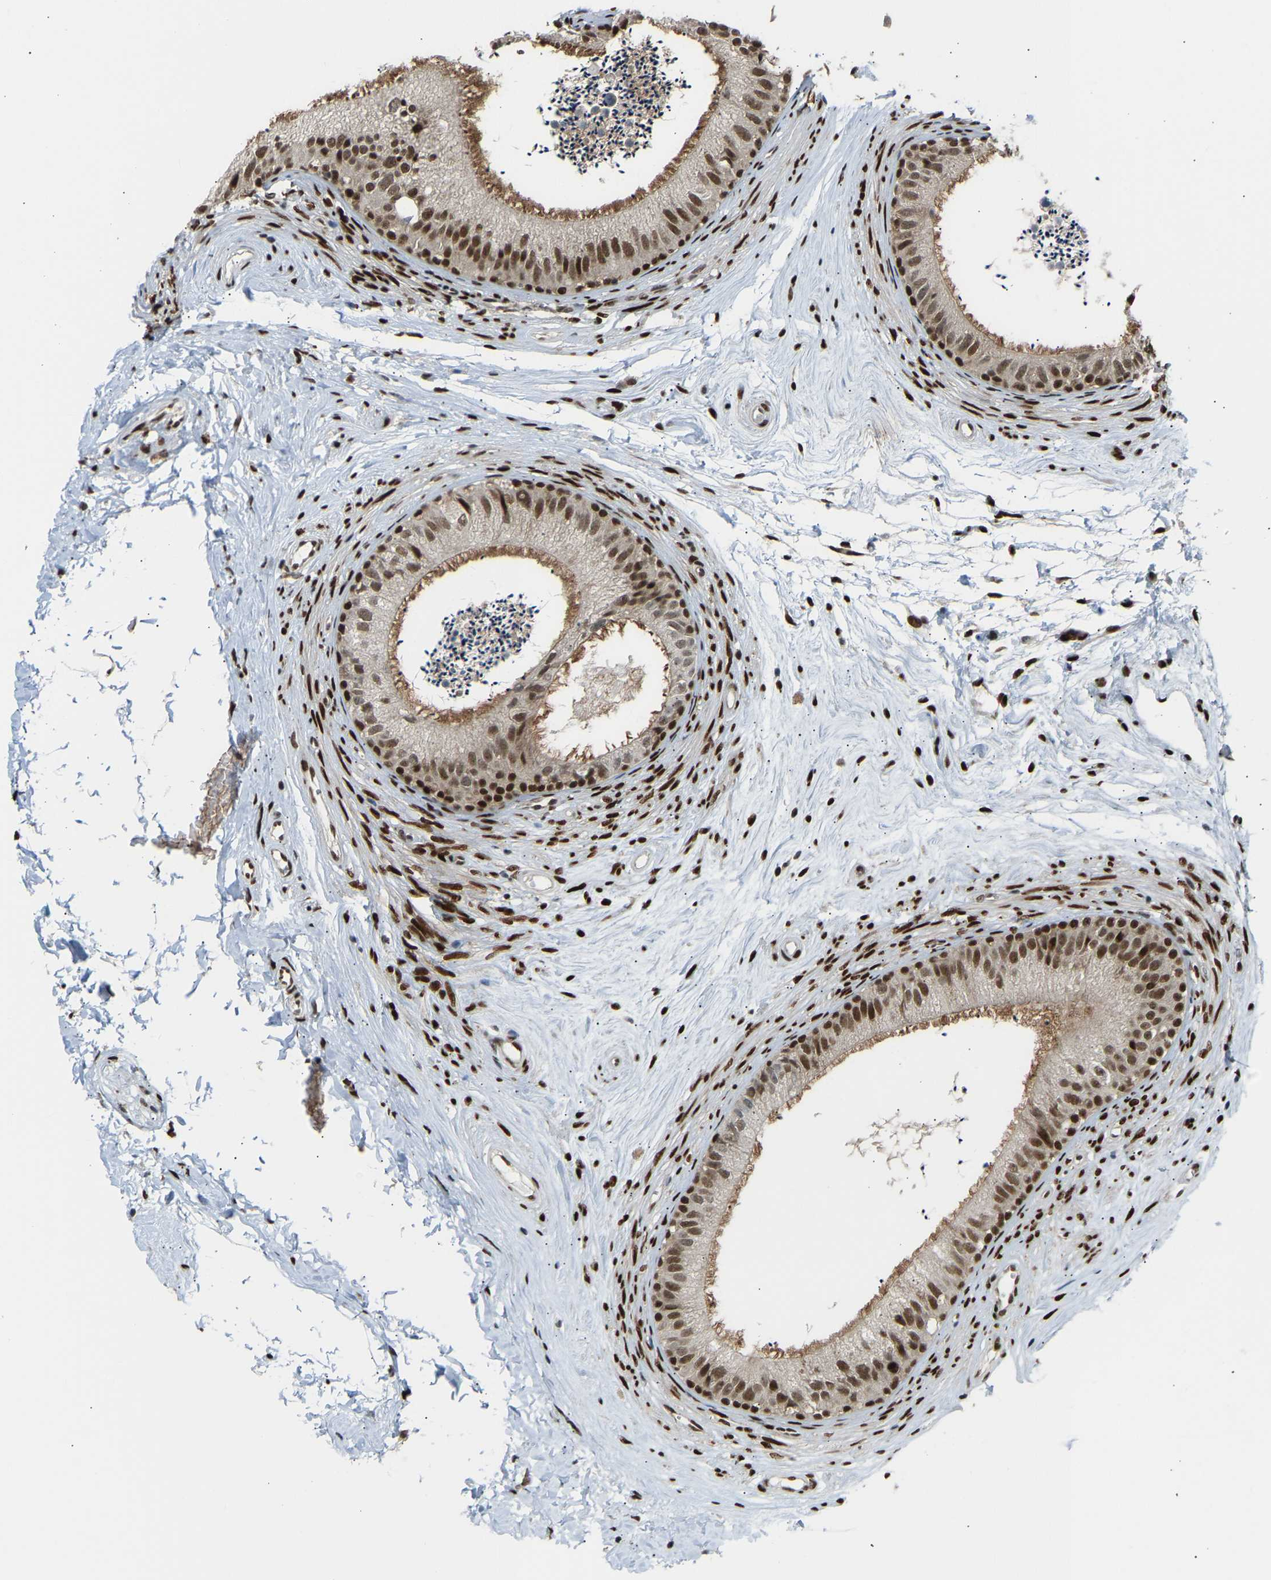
{"staining": {"intensity": "moderate", "quantity": ">75%", "location": "nuclear"}, "tissue": "epididymis", "cell_type": "Glandular cells", "image_type": "normal", "snomed": [{"axis": "morphology", "description": "Normal tissue, NOS"}, {"axis": "topography", "description": "Epididymis"}], "caption": "Epididymis was stained to show a protein in brown. There is medium levels of moderate nuclear positivity in about >75% of glandular cells.", "gene": "SSBP2", "patient": {"sex": "male", "age": 56}}